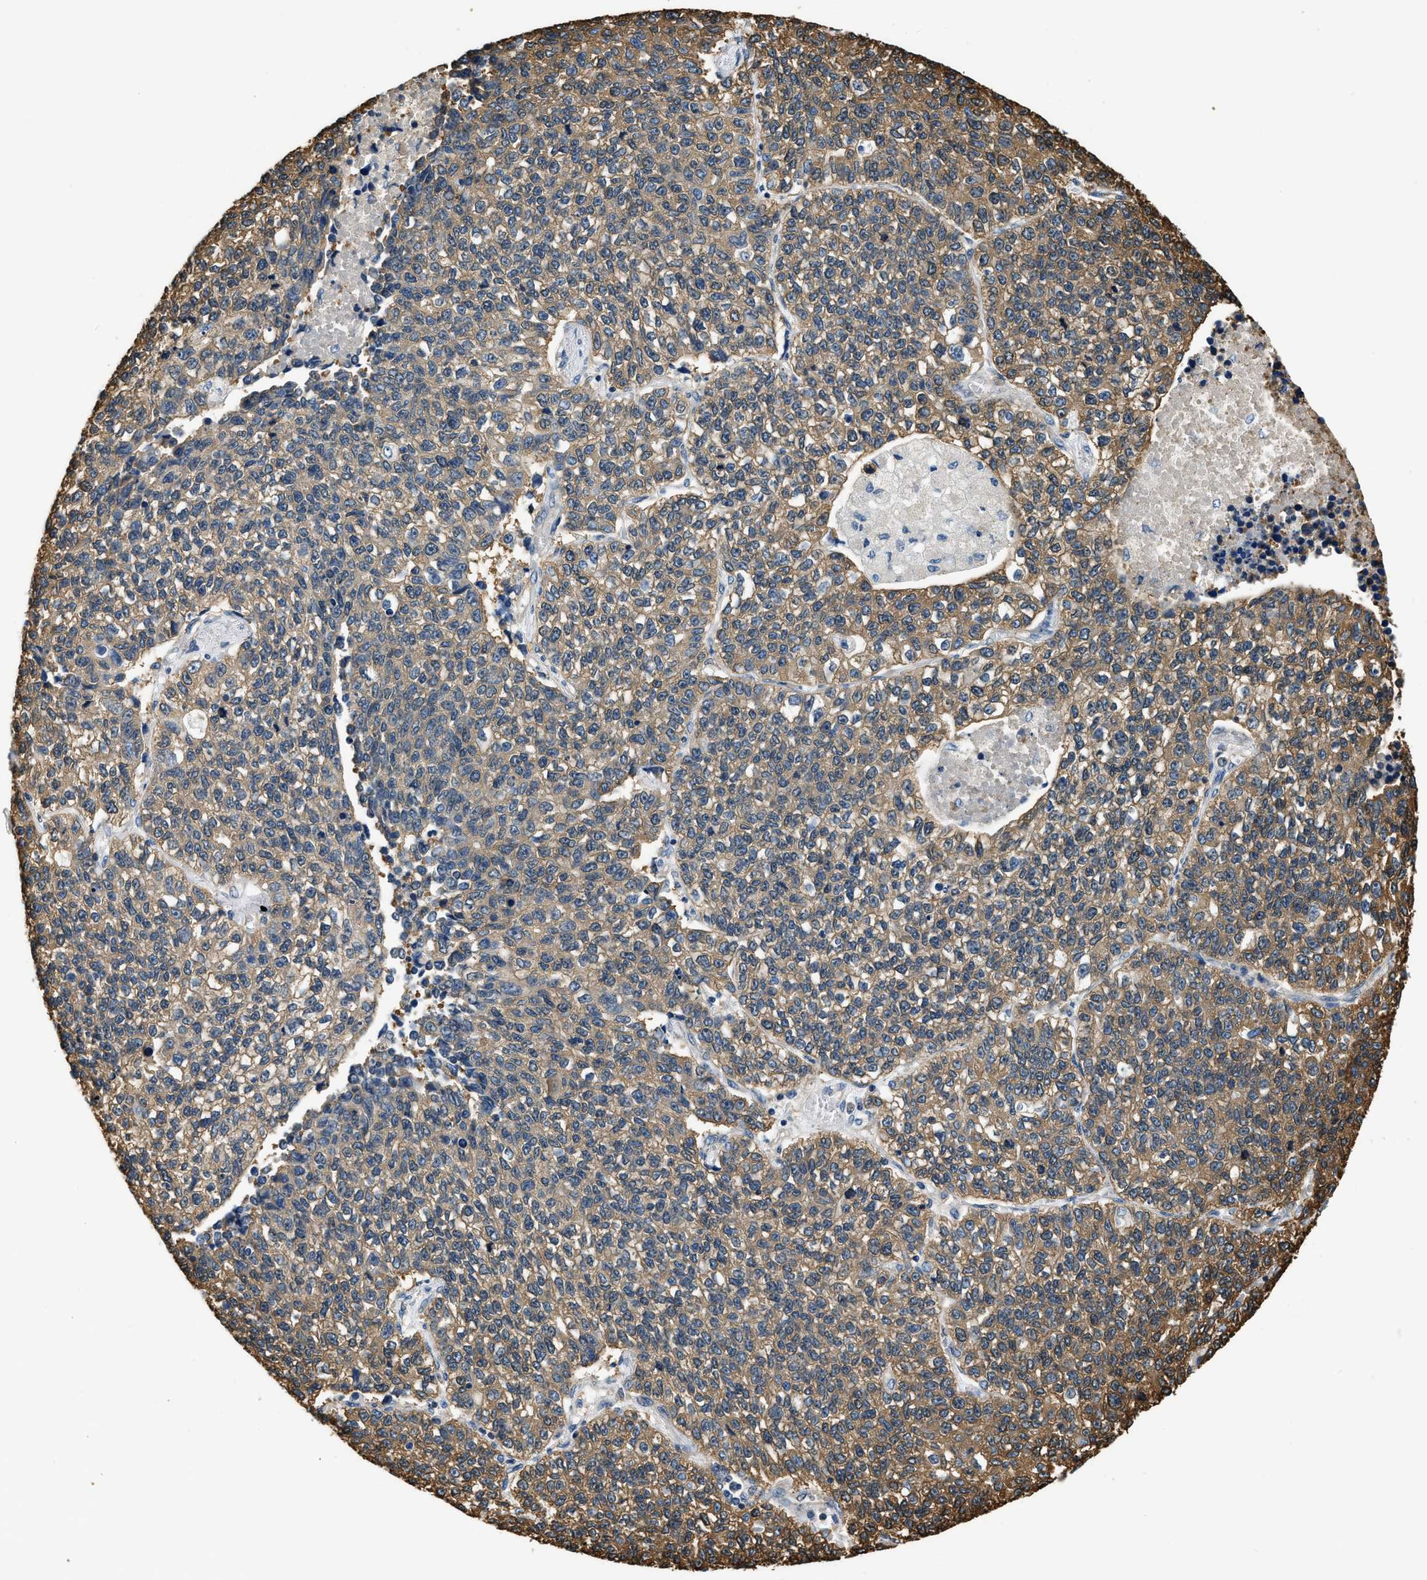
{"staining": {"intensity": "moderate", "quantity": ">75%", "location": "cytoplasmic/membranous"}, "tissue": "lung cancer", "cell_type": "Tumor cells", "image_type": "cancer", "snomed": [{"axis": "morphology", "description": "Adenocarcinoma, NOS"}, {"axis": "topography", "description": "Lung"}], "caption": "A photomicrograph showing moderate cytoplasmic/membranous staining in approximately >75% of tumor cells in adenocarcinoma (lung), as visualized by brown immunohistochemical staining.", "gene": "PPP2R1B", "patient": {"sex": "male", "age": 49}}